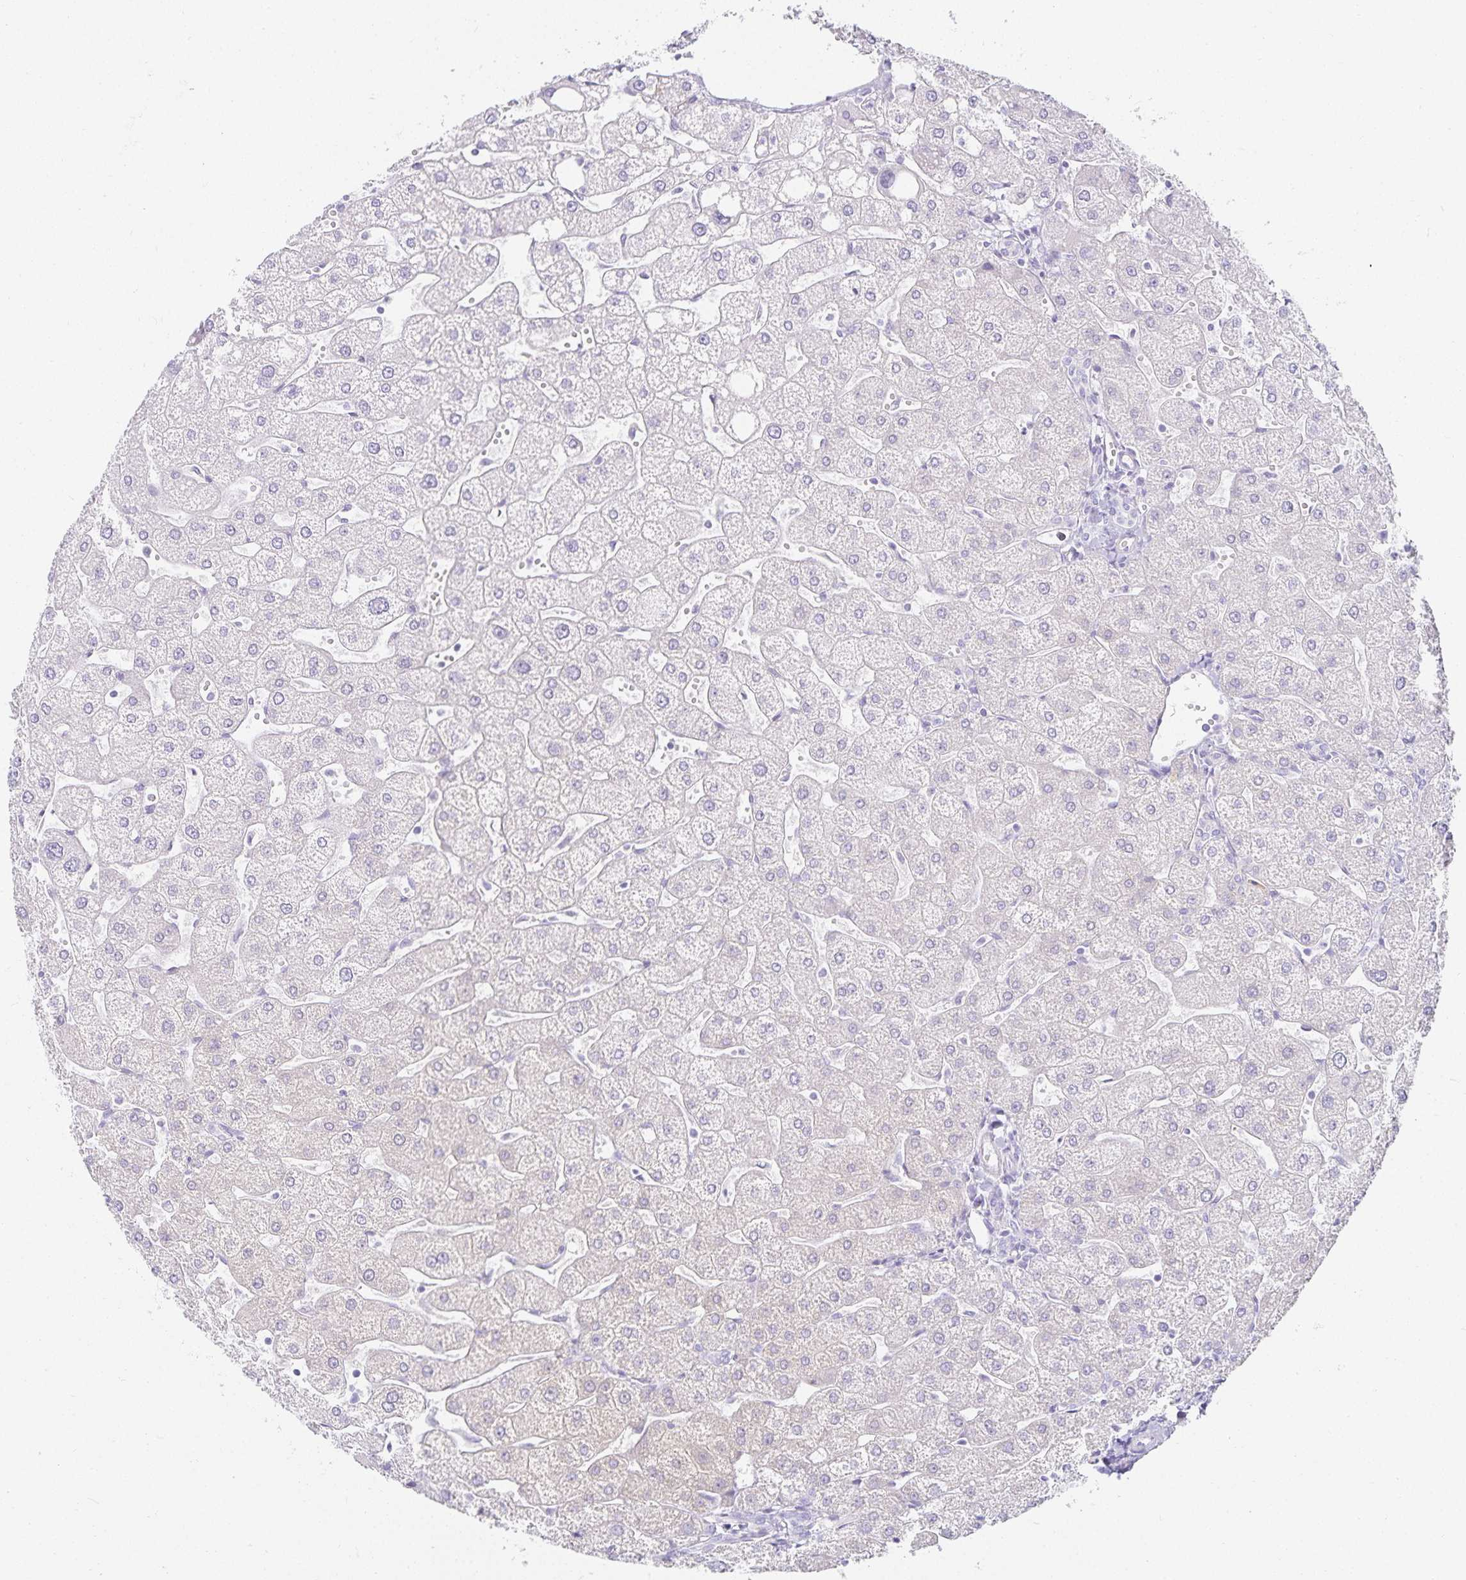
{"staining": {"intensity": "negative", "quantity": "none", "location": "none"}, "tissue": "liver", "cell_type": "Cholangiocytes", "image_type": "normal", "snomed": [{"axis": "morphology", "description": "Normal tissue, NOS"}, {"axis": "topography", "description": "Liver"}], "caption": "IHC micrograph of benign liver: human liver stained with DAB reveals no significant protein positivity in cholangiocytes.", "gene": "GP2", "patient": {"sex": "male", "age": 67}}